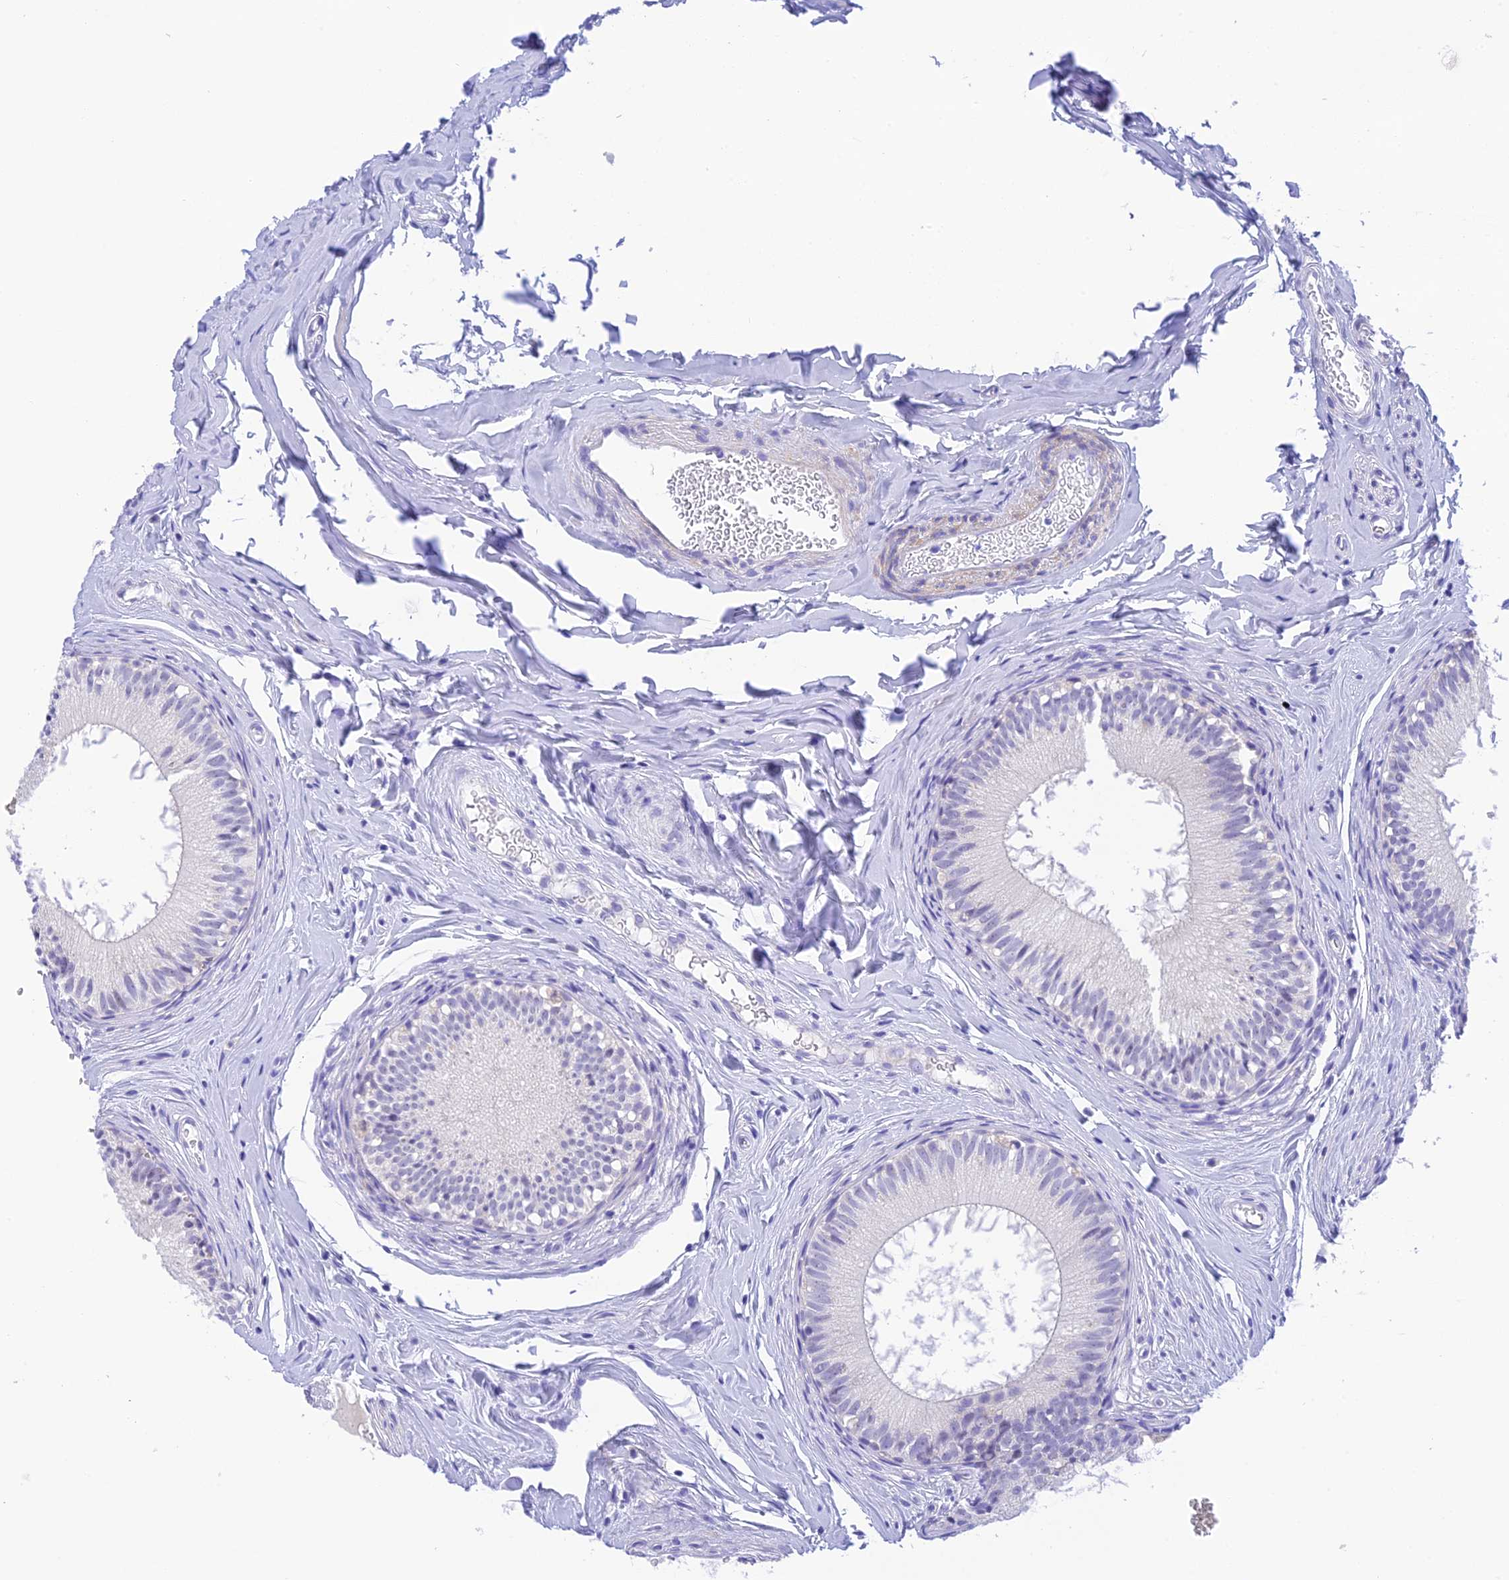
{"staining": {"intensity": "negative", "quantity": "none", "location": "none"}, "tissue": "epididymis", "cell_type": "Glandular cells", "image_type": "normal", "snomed": [{"axis": "morphology", "description": "Normal tissue, NOS"}, {"axis": "topography", "description": "Epididymis"}], "caption": "The histopathology image displays no staining of glandular cells in unremarkable epididymis.", "gene": "KDELR3", "patient": {"sex": "male", "age": 34}}